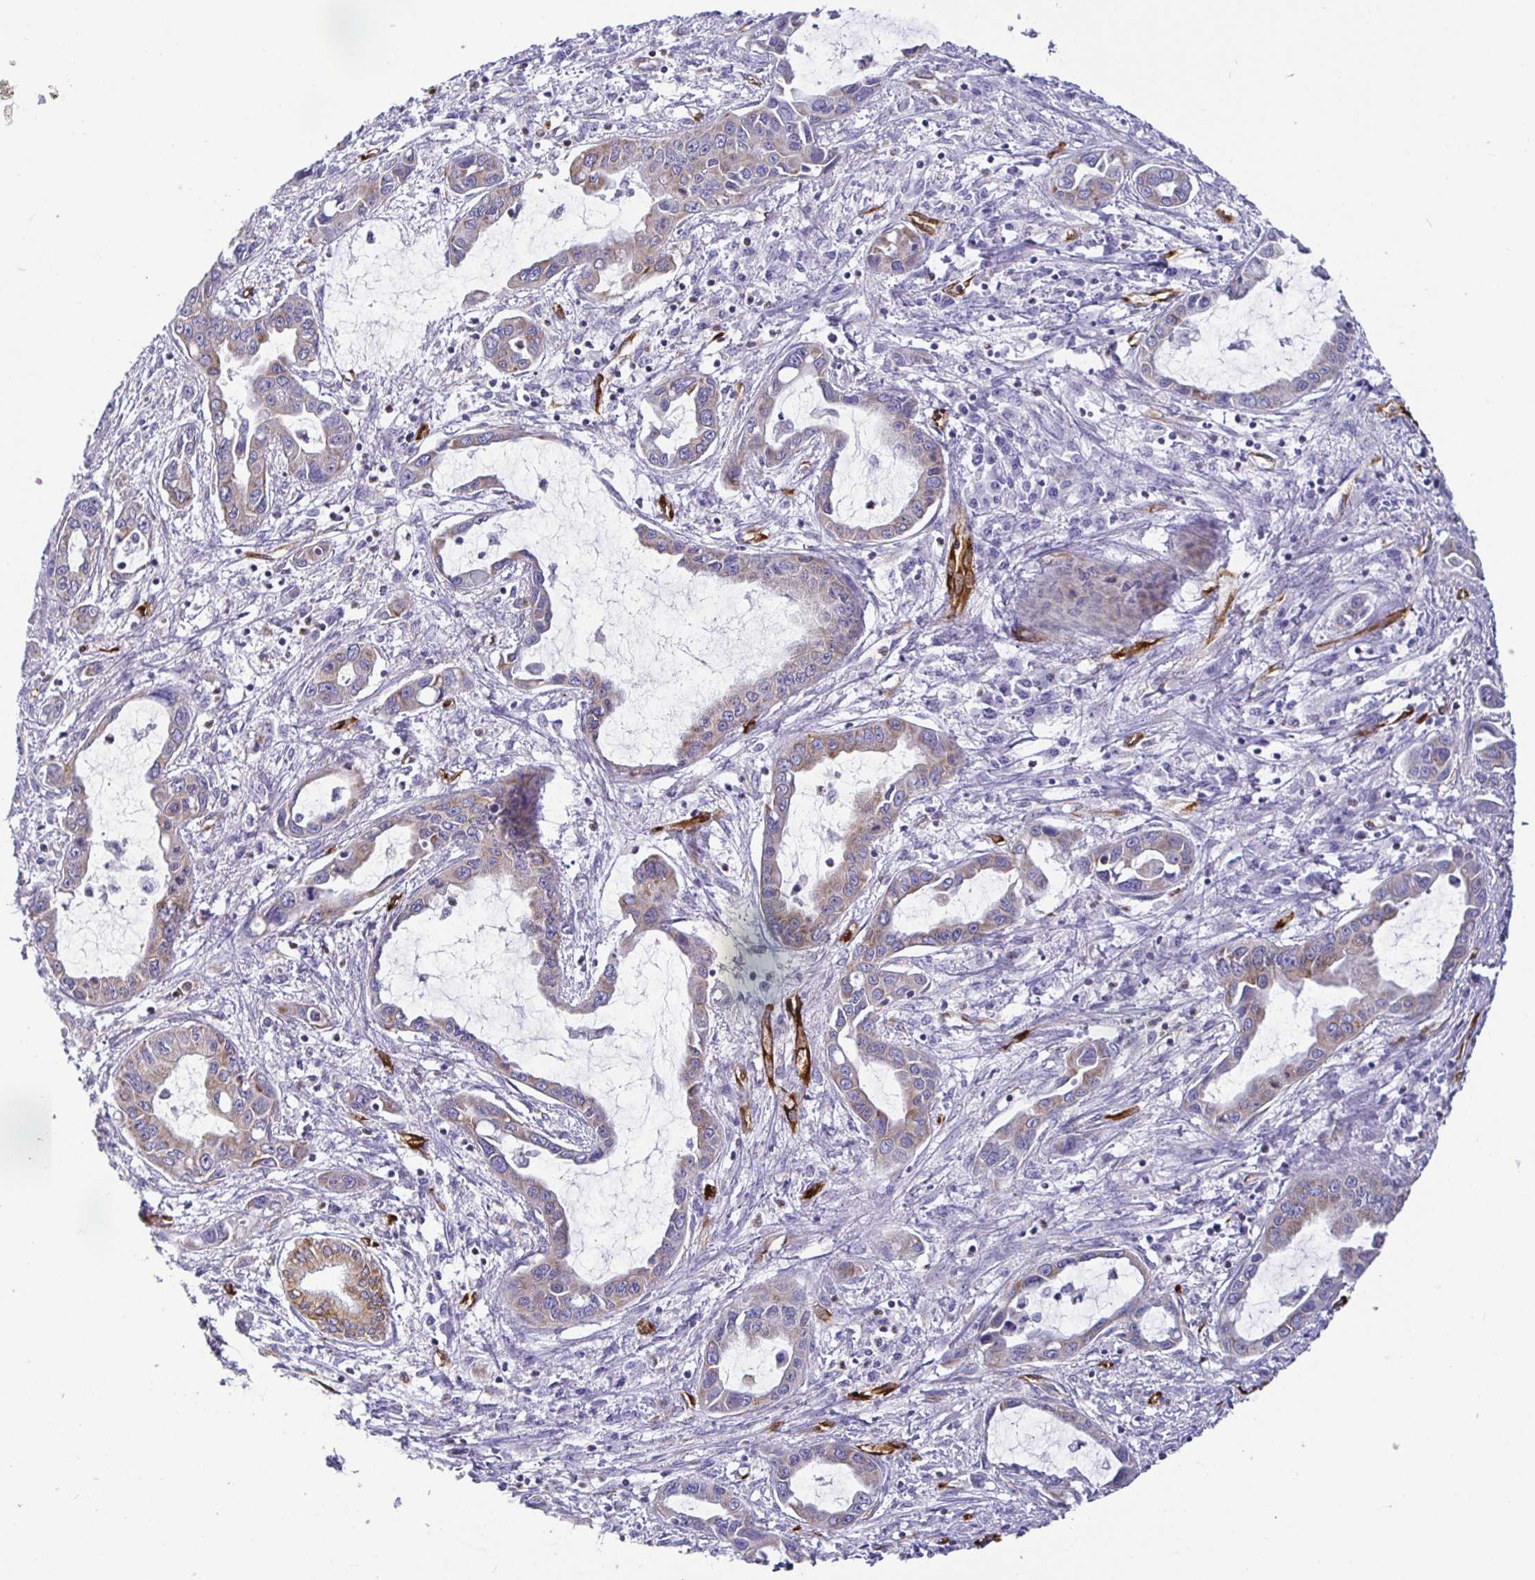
{"staining": {"intensity": "weak", "quantity": "<25%", "location": "cytoplasmic/membranous"}, "tissue": "liver cancer", "cell_type": "Tumor cells", "image_type": "cancer", "snomed": [{"axis": "morphology", "description": "Cholangiocarcinoma"}, {"axis": "topography", "description": "Liver"}], "caption": "Tumor cells show no significant protein positivity in liver cancer. (DAB (3,3'-diaminobenzidine) immunohistochemistry (IHC), high magnification).", "gene": "TP53I11", "patient": {"sex": "male", "age": 58}}